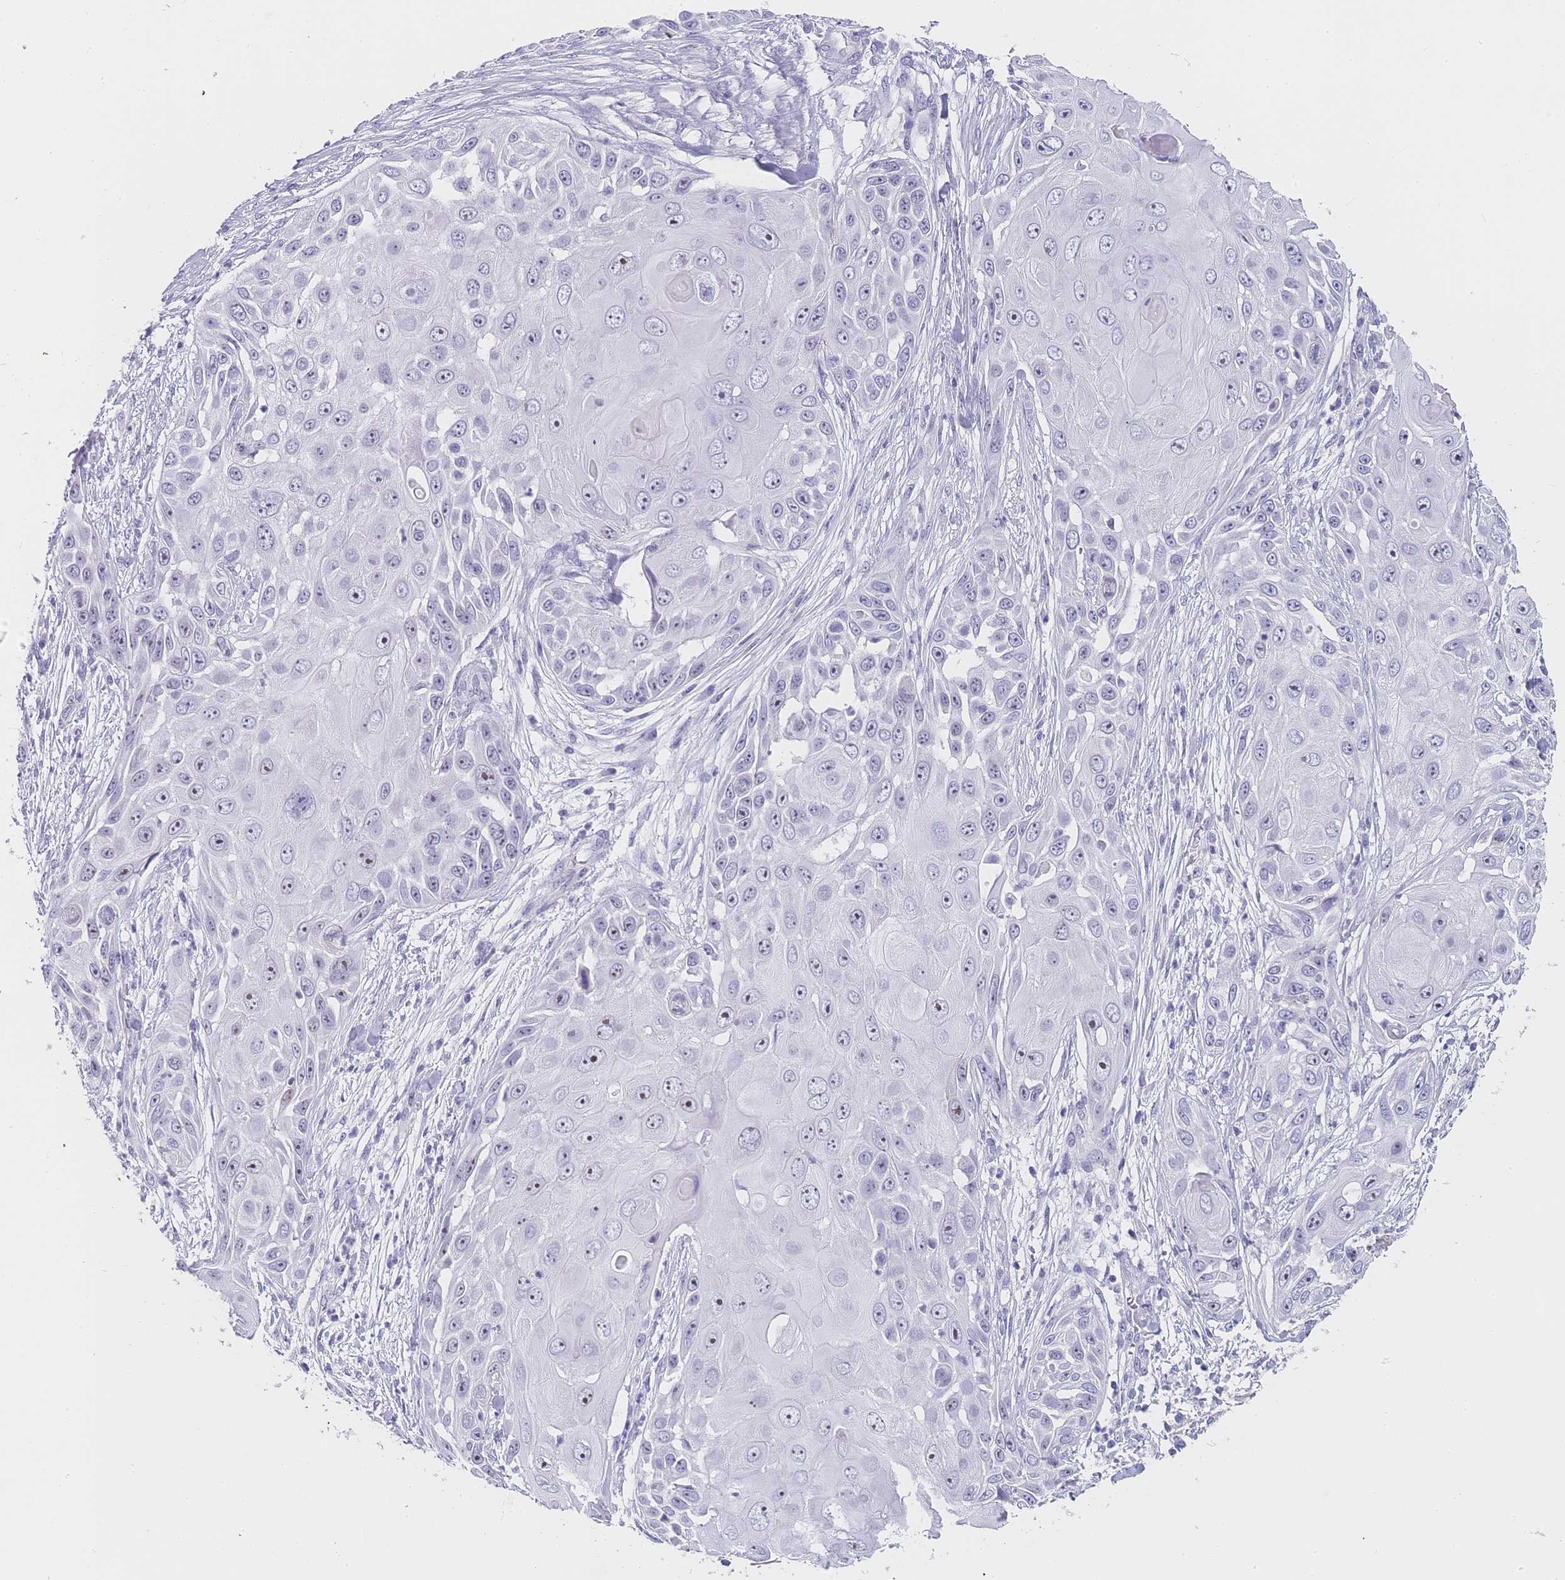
{"staining": {"intensity": "moderate", "quantity": "<25%", "location": "nuclear"}, "tissue": "skin cancer", "cell_type": "Tumor cells", "image_type": "cancer", "snomed": [{"axis": "morphology", "description": "Squamous cell carcinoma, NOS"}, {"axis": "topography", "description": "Skin"}], "caption": "Immunohistochemistry (IHC) (DAB) staining of human skin squamous cell carcinoma exhibits moderate nuclear protein positivity in about <25% of tumor cells.", "gene": "NOP14", "patient": {"sex": "female", "age": 44}}